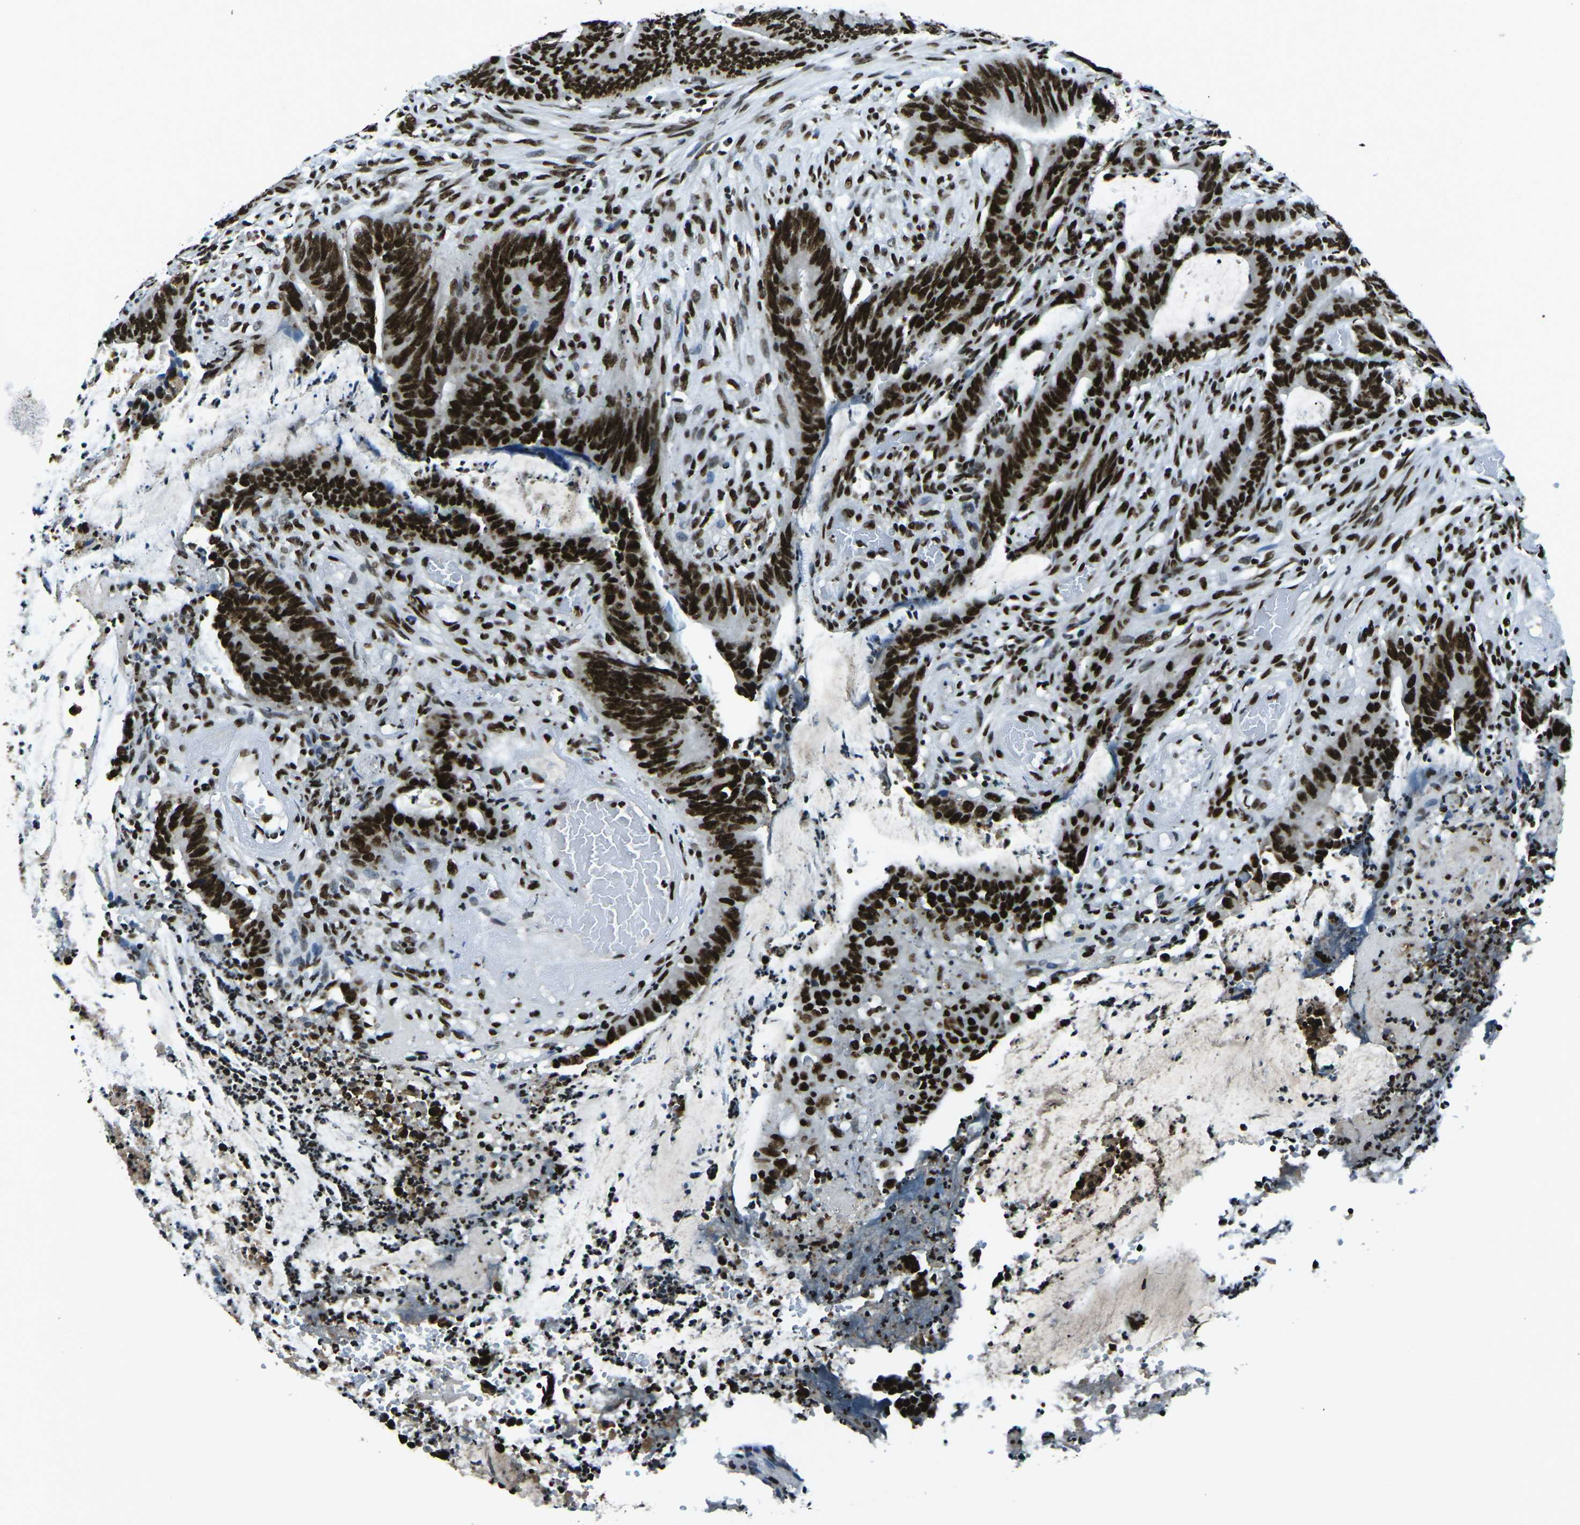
{"staining": {"intensity": "strong", "quantity": ">75%", "location": "nuclear"}, "tissue": "colorectal cancer", "cell_type": "Tumor cells", "image_type": "cancer", "snomed": [{"axis": "morphology", "description": "Adenocarcinoma, NOS"}, {"axis": "topography", "description": "Rectum"}], "caption": "About >75% of tumor cells in colorectal cancer show strong nuclear protein positivity as visualized by brown immunohistochemical staining.", "gene": "HNRNPL", "patient": {"sex": "female", "age": 66}}